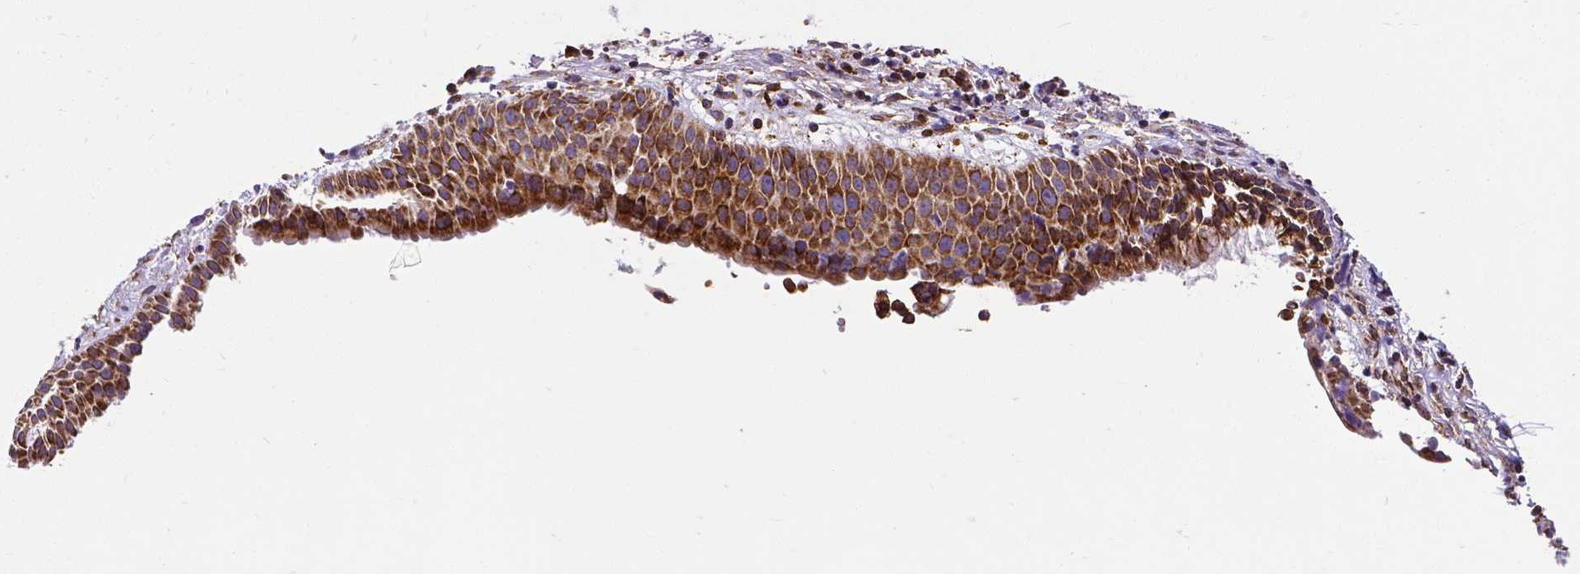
{"staining": {"intensity": "strong", "quantity": ">75%", "location": "cytoplasmic/membranous"}, "tissue": "nasopharynx", "cell_type": "Respiratory epithelial cells", "image_type": "normal", "snomed": [{"axis": "morphology", "description": "Normal tissue, NOS"}, {"axis": "topography", "description": "Nasopharynx"}], "caption": "Respiratory epithelial cells demonstrate high levels of strong cytoplasmic/membranous staining in about >75% of cells in benign human nasopharynx. (DAB = brown stain, brightfield microscopy at high magnification).", "gene": "MTDH", "patient": {"sex": "male", "age": 67}}